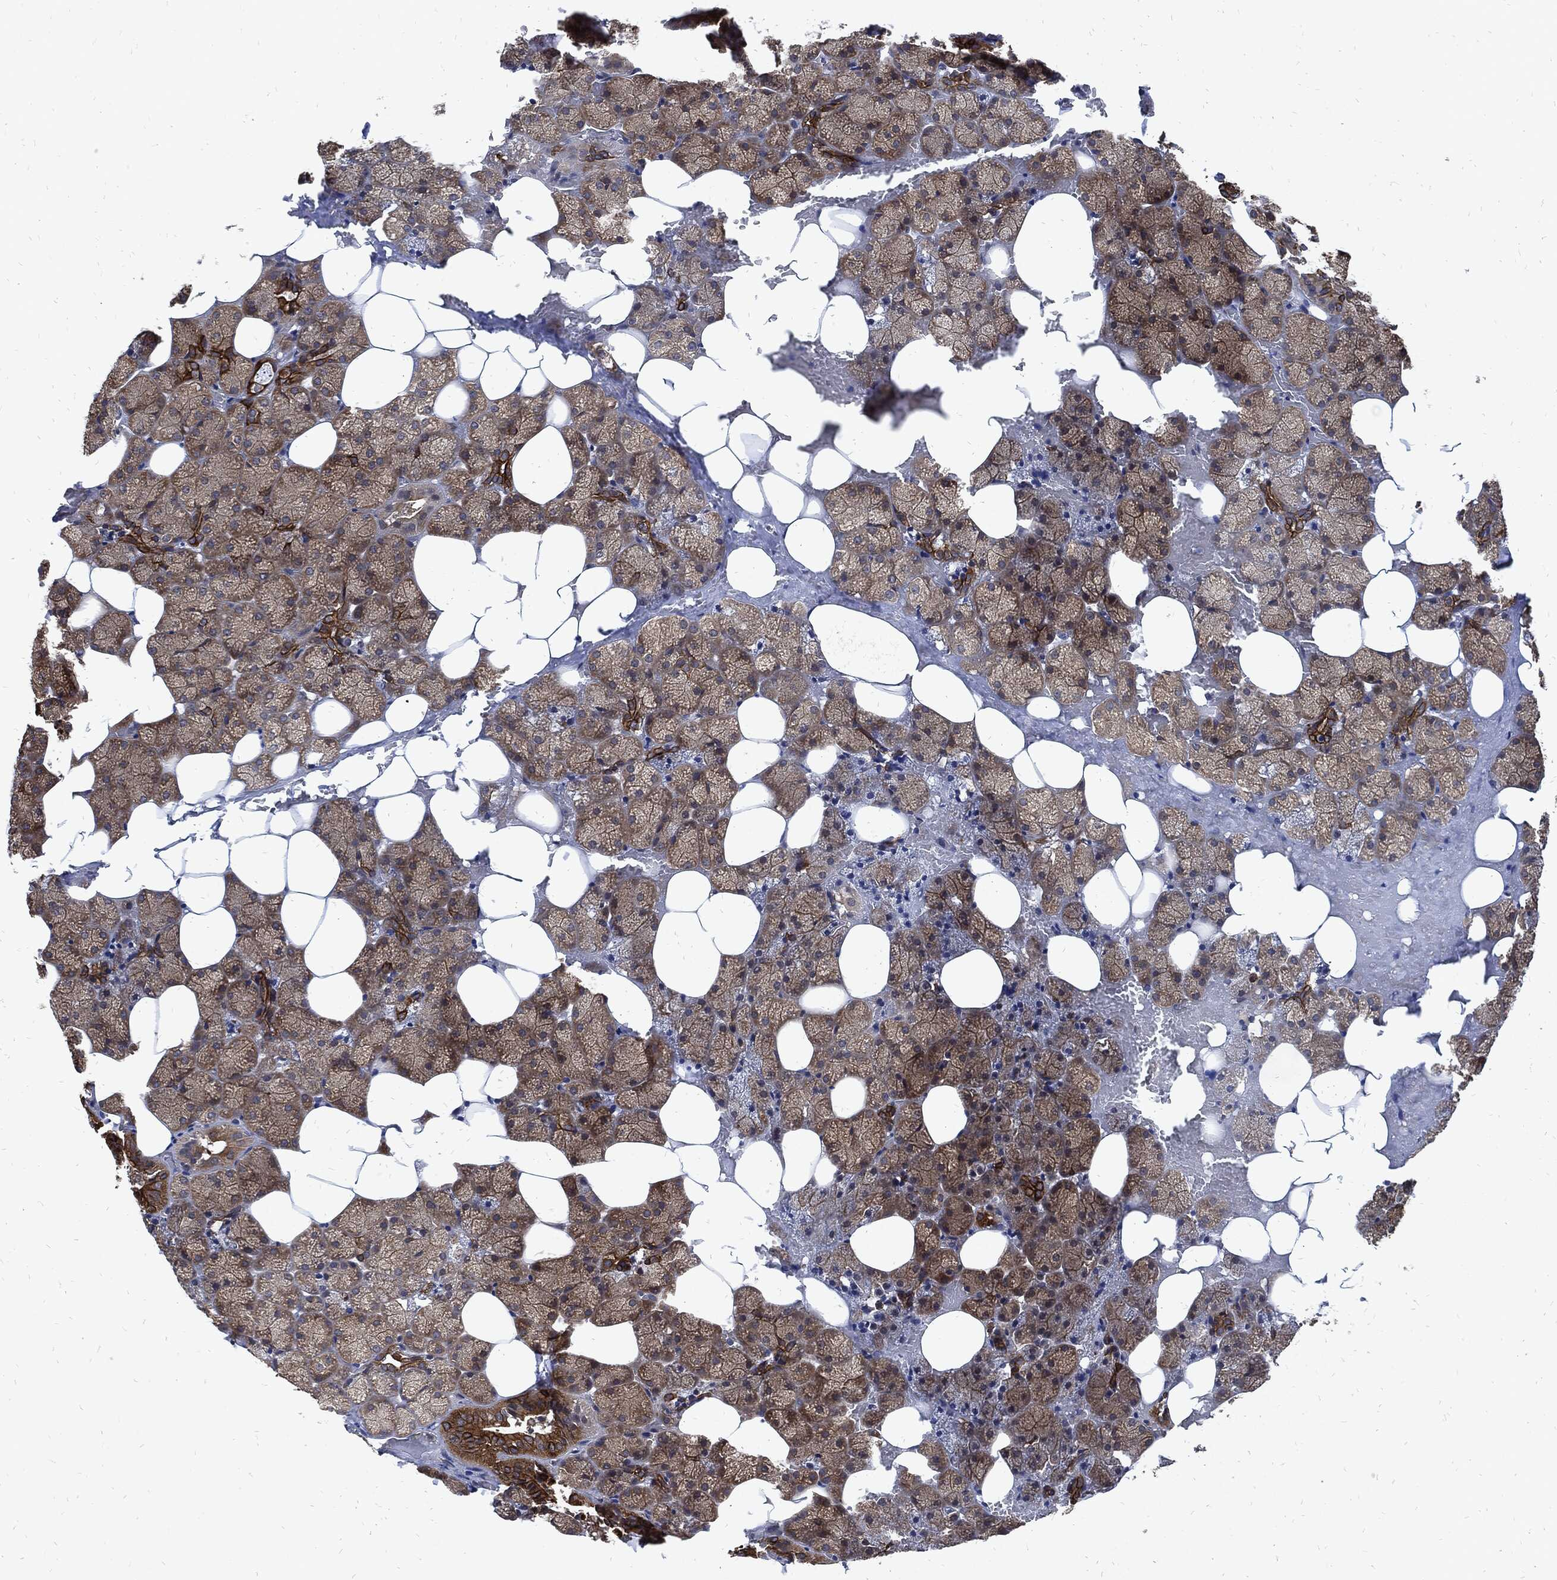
{"staining": {"intensity": "strong", "quantity": "25%-75%", "location": "cytoplasmic/membranous"}, "tissue": "salivary gland", "cell_type": "Glandular cells", "image_type": "normal", "snomed": [{"axis": "morphology", "description": "Normal tissue, NOS"}, {"axis": "topography", "description": "Salivary gland"}], "caption": "A photomicrograph of salivary gland stained for a protein shows strong cytoplasmic/membranous brown staining in glandular cells. (DAB IHC with brightfield microscopy, high magnification).", "gene": "DCTN1", "patient": {"sex": "male", "age": 38}}